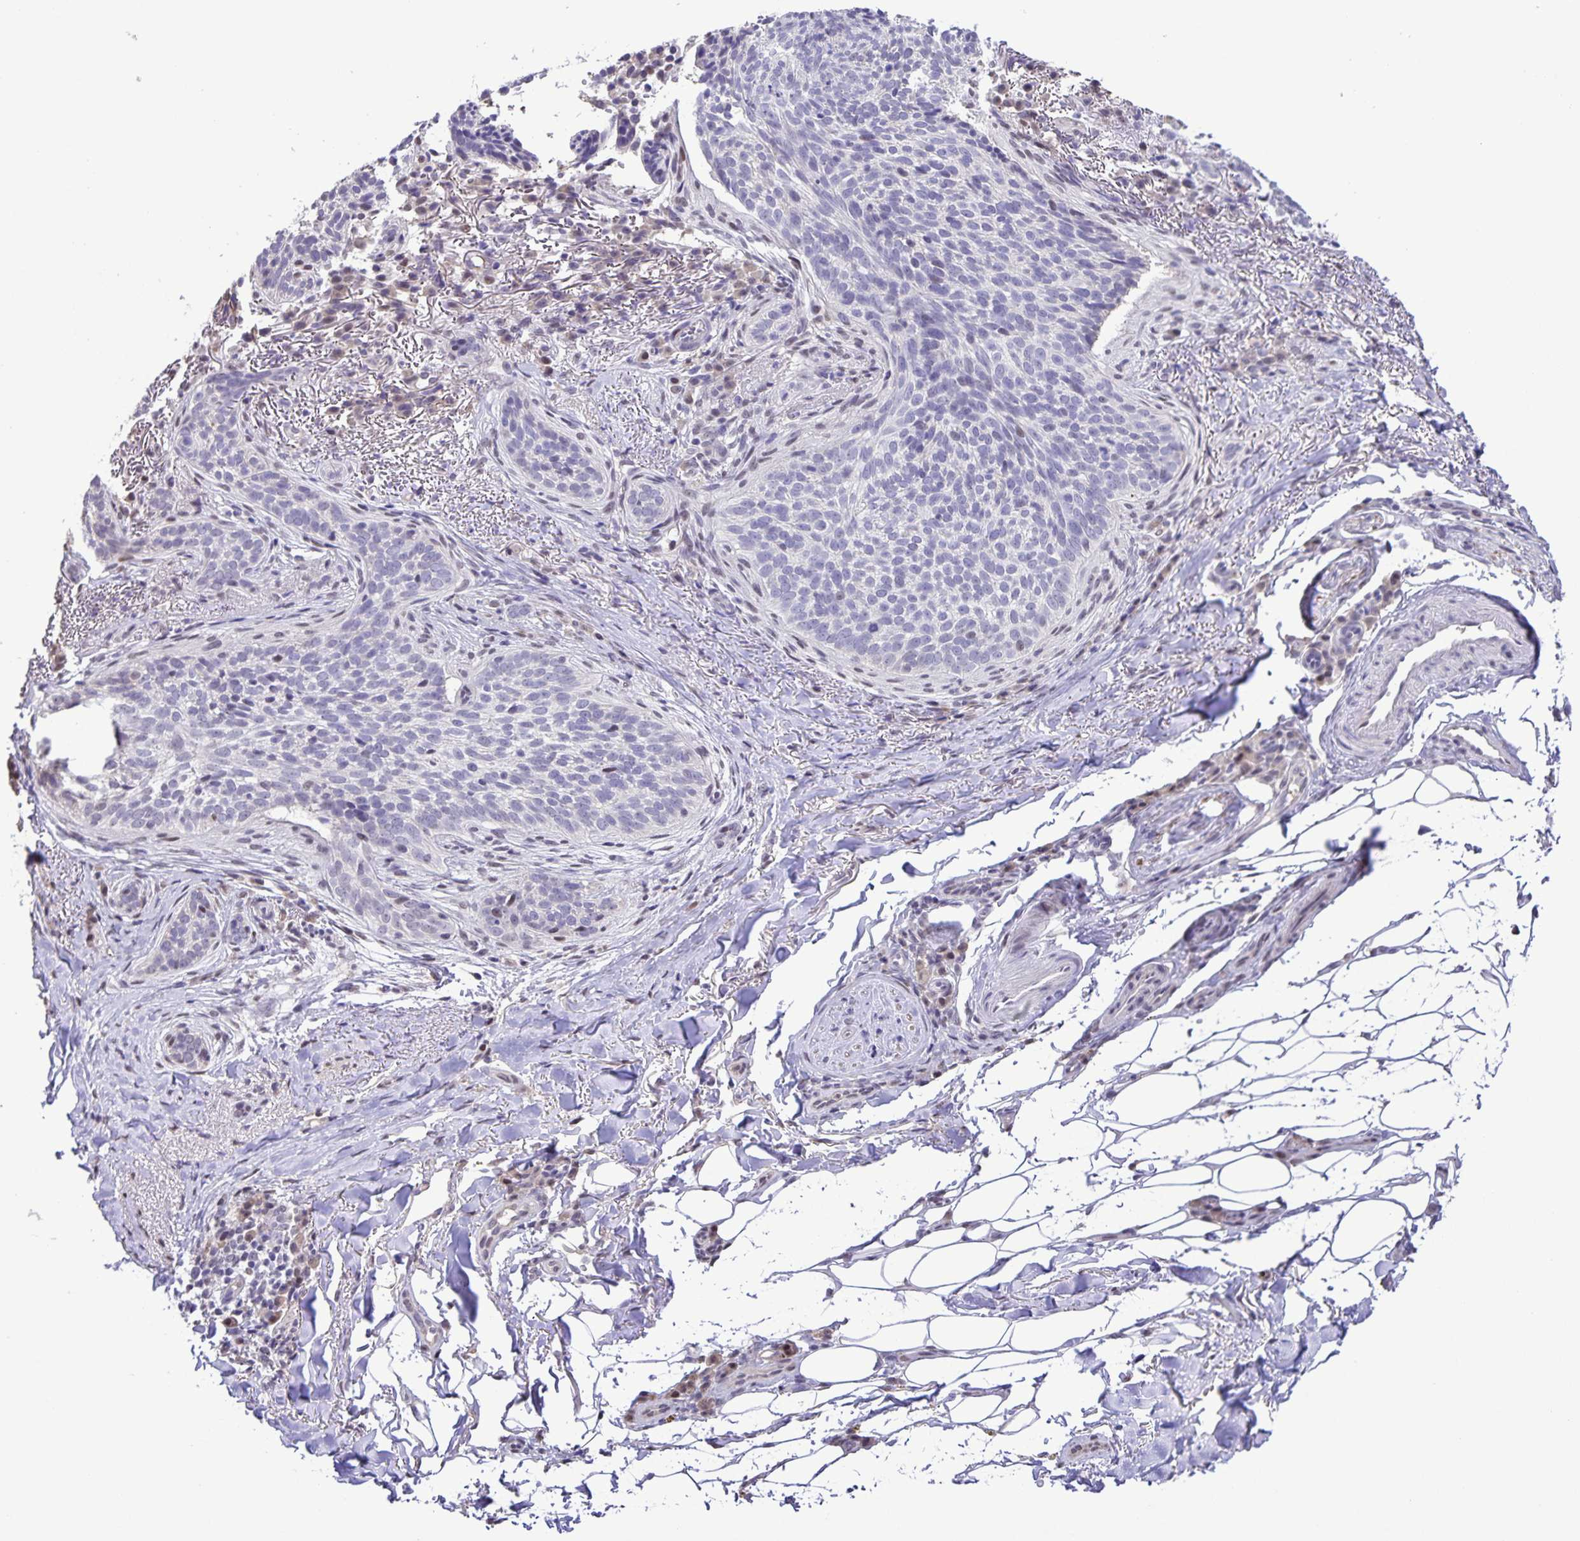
{"staining": {"intensity": "negative", "quantity": "none", "location": "none"}, "tissue": "skin cancer", "cell_type": "Tumor cells", "image_type": "cancer", "snomed": [{"axis": "morphology", "description": "Basal cell carcinoma"}, {"axis": "topography", "description": "Skin"}, {"axis": "topography", "description": "Skin of head"}], "caption": "There is no significant staining in tumor cells of skin cancer (basal cell carcinoma).", "gene": "ONECUT2", "patient": {"sex": "male", "age": 62}}